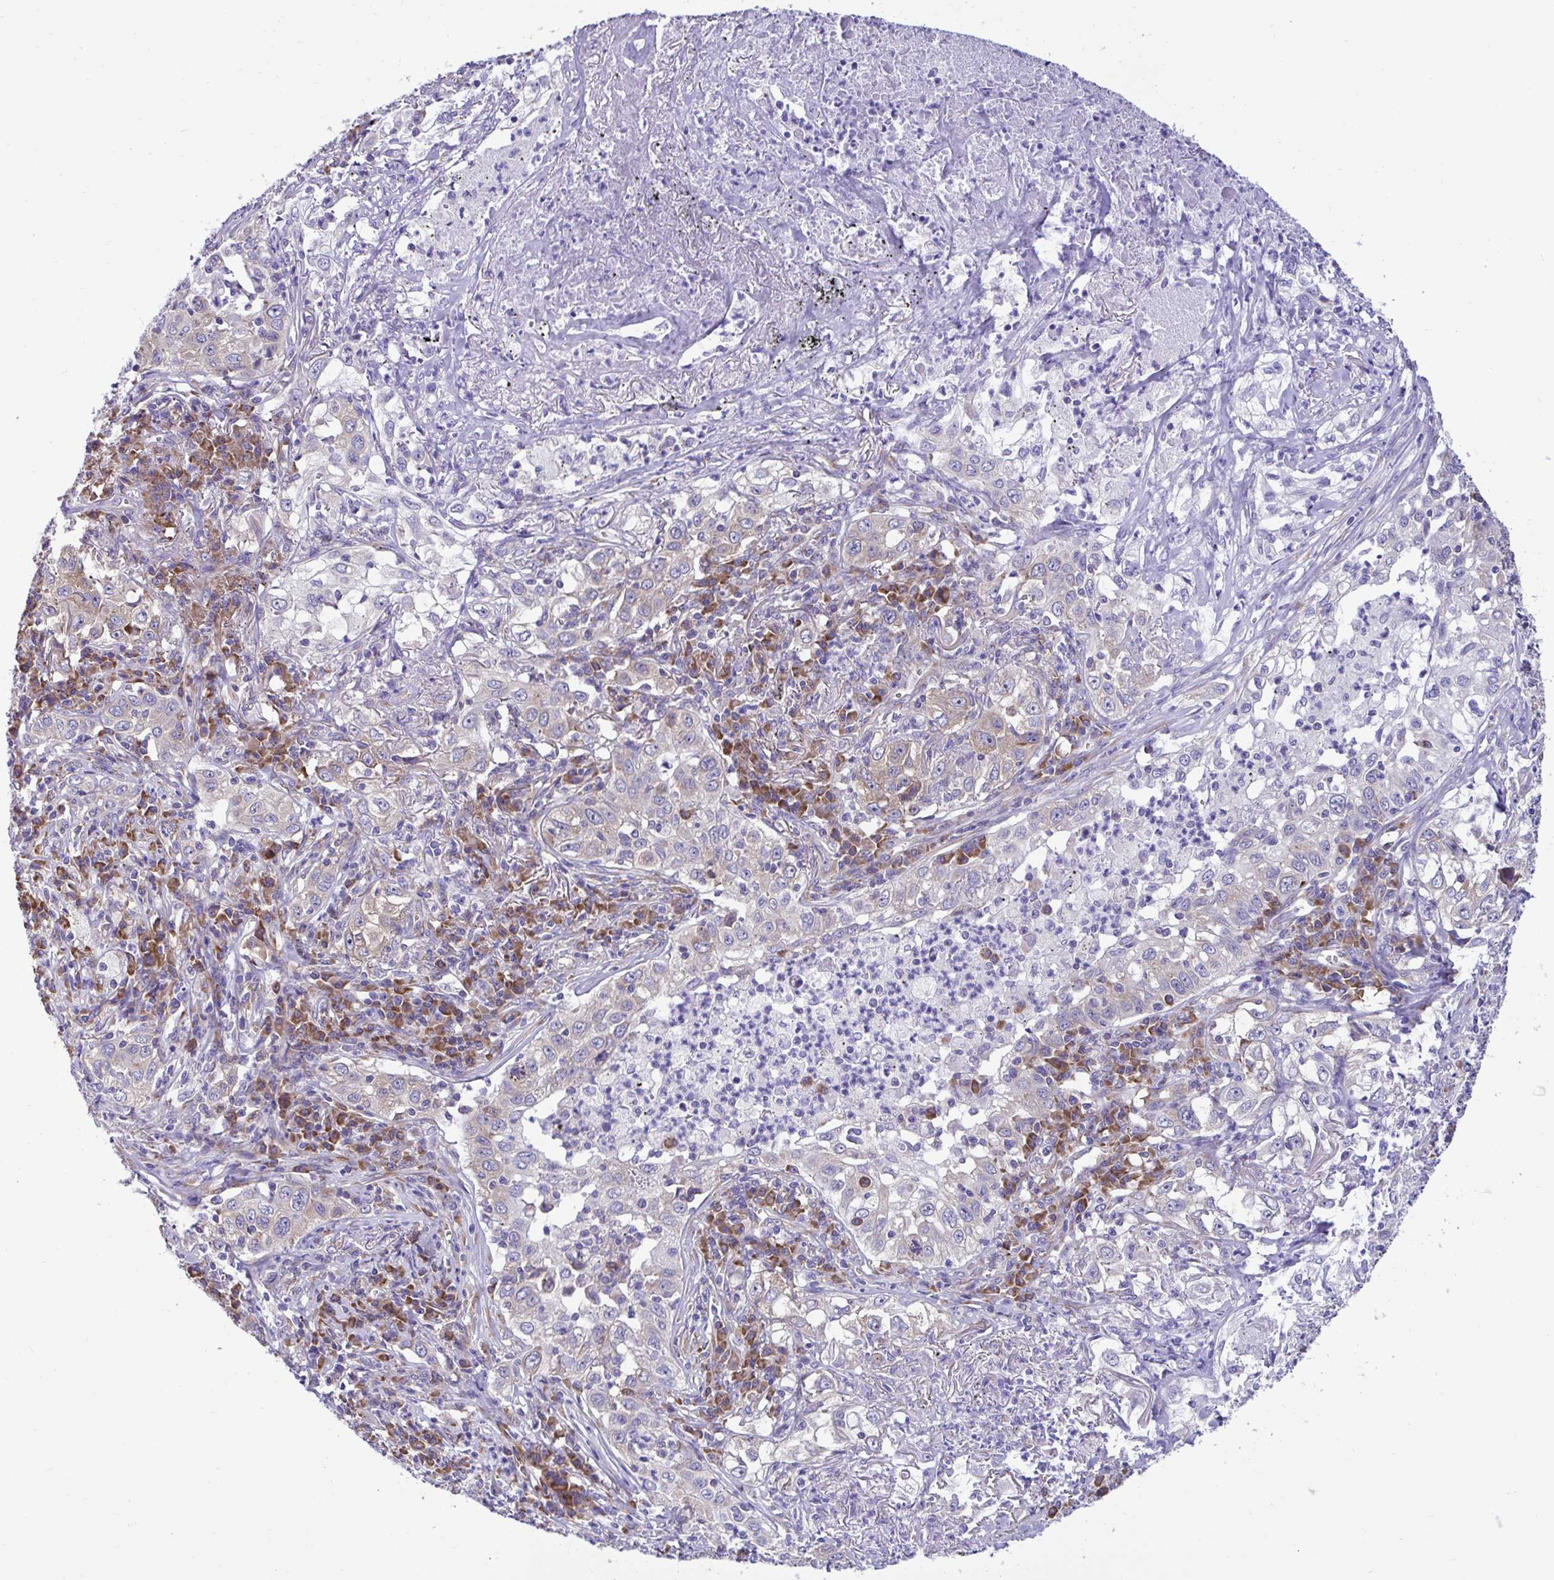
{"staining": {"intensity": "negative", "quantity": "none", "location": "none"}, "tissue": "lung cancer", "cell_type": "Tumor cells", "image_type": "cancer", "snomed": [{"axis": "morphology", "description": "Squamous cell carcinoma, NOS"}, {"axis": "topography", "description": "Lung"}], "caption": "Photomicrograph shows no significant protein staining in tumor cells of lung cancer (squamous cell carcinoma).", "gene": "RPL7", "patient": {"sex": "male", "age": 71}}